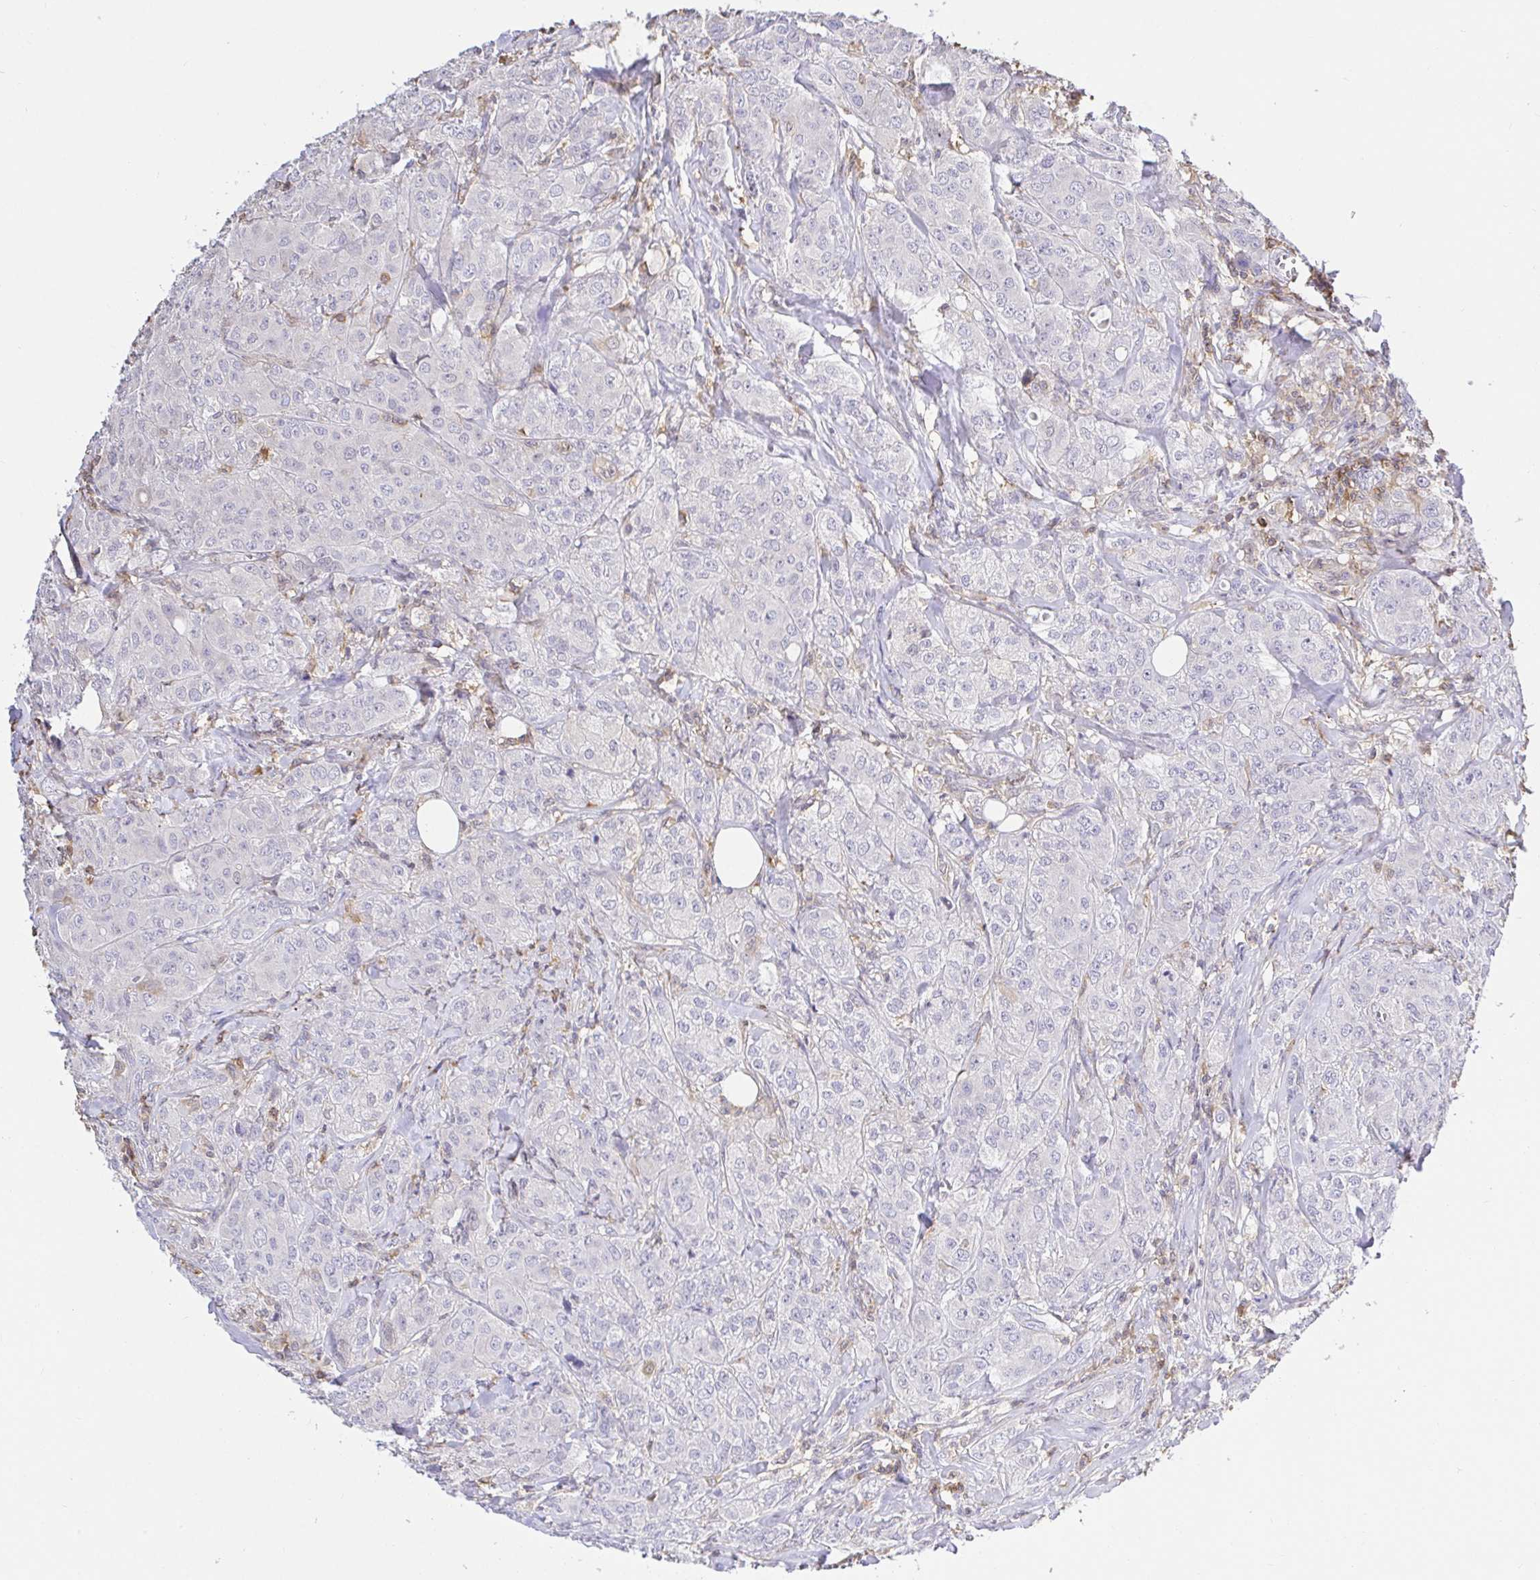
{"staining": {"intensity": "negative", "quantity": "none", "location": "none"}, "tissue": "breast cancer", "cell_type": "Tumor cells", "image_type": "cancer", "snomed": [{"axis": "morphology", "description": "Normal tissue, NOS"}, {"axis": "morphology", "description": "Duct carcinoma"}, {"axis": "topography", "description": "Breast"}], "caption": "Tumor cells are negative for brown protein staining in breast cancer.", "gene": "SKAP1", "patient": {"sex": "female", "age": 43}}